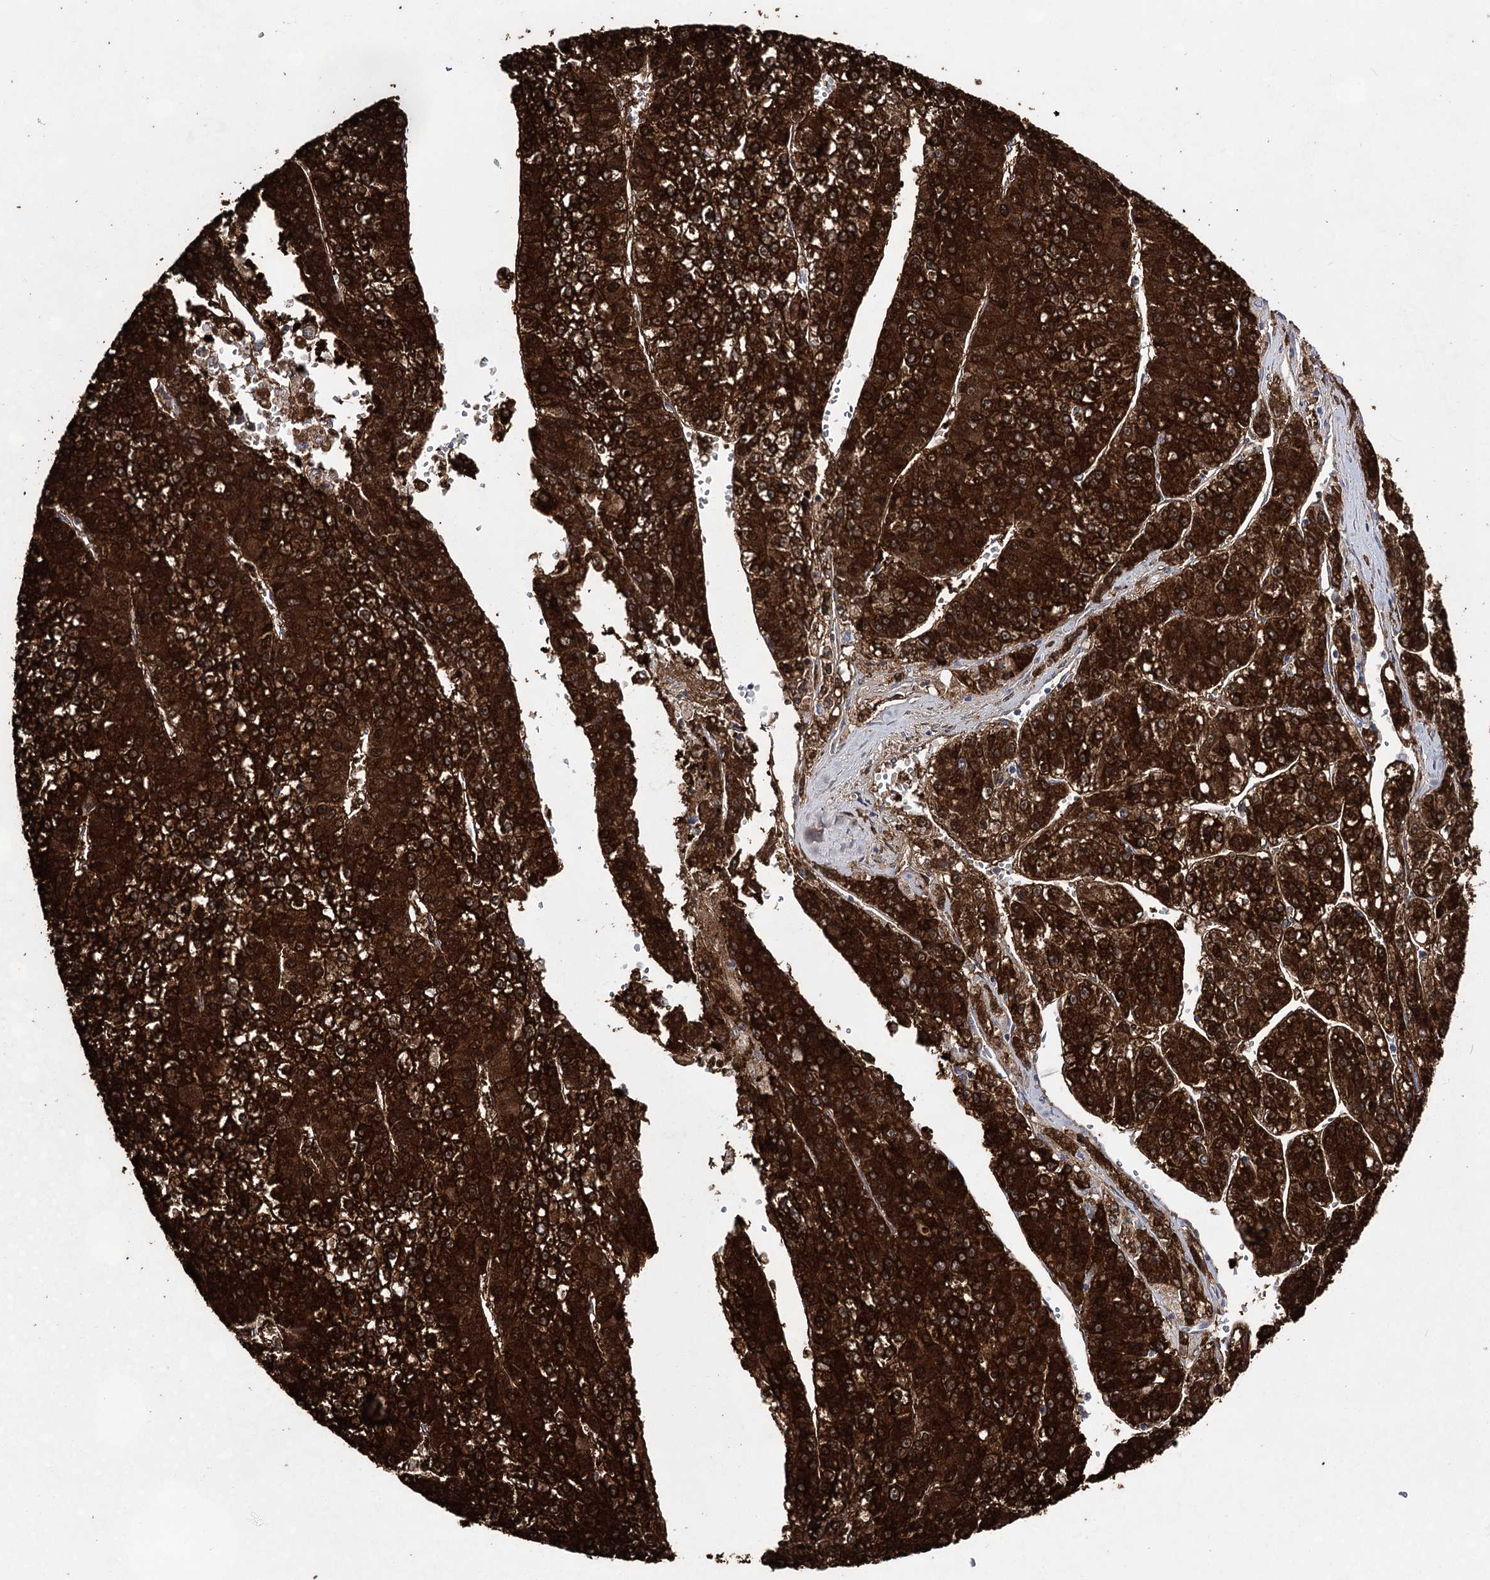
{"staining": {"intensity": "strong", "quantity": ">75%", "location": "cytoplasmic/membranous"}, "tissue": "liver cancer", "cell_type": "Tumor cells", "image_type": "cancer", "snomed": [{"axis": "morphology", "description": "Carcinoma, Hepatocellular, NOS"}, {"axis": "topography", "description": "Liver"}], "caption": "A brown stain labels strong cytoplasmic/membranous positivity of a protein in human liver cancer tumor cells. Immunohistochemistry stains the protein in brown and the nuclei are stained blue.", "gene": "UGDH", "patient": {"sex": "female", "age": 73}}